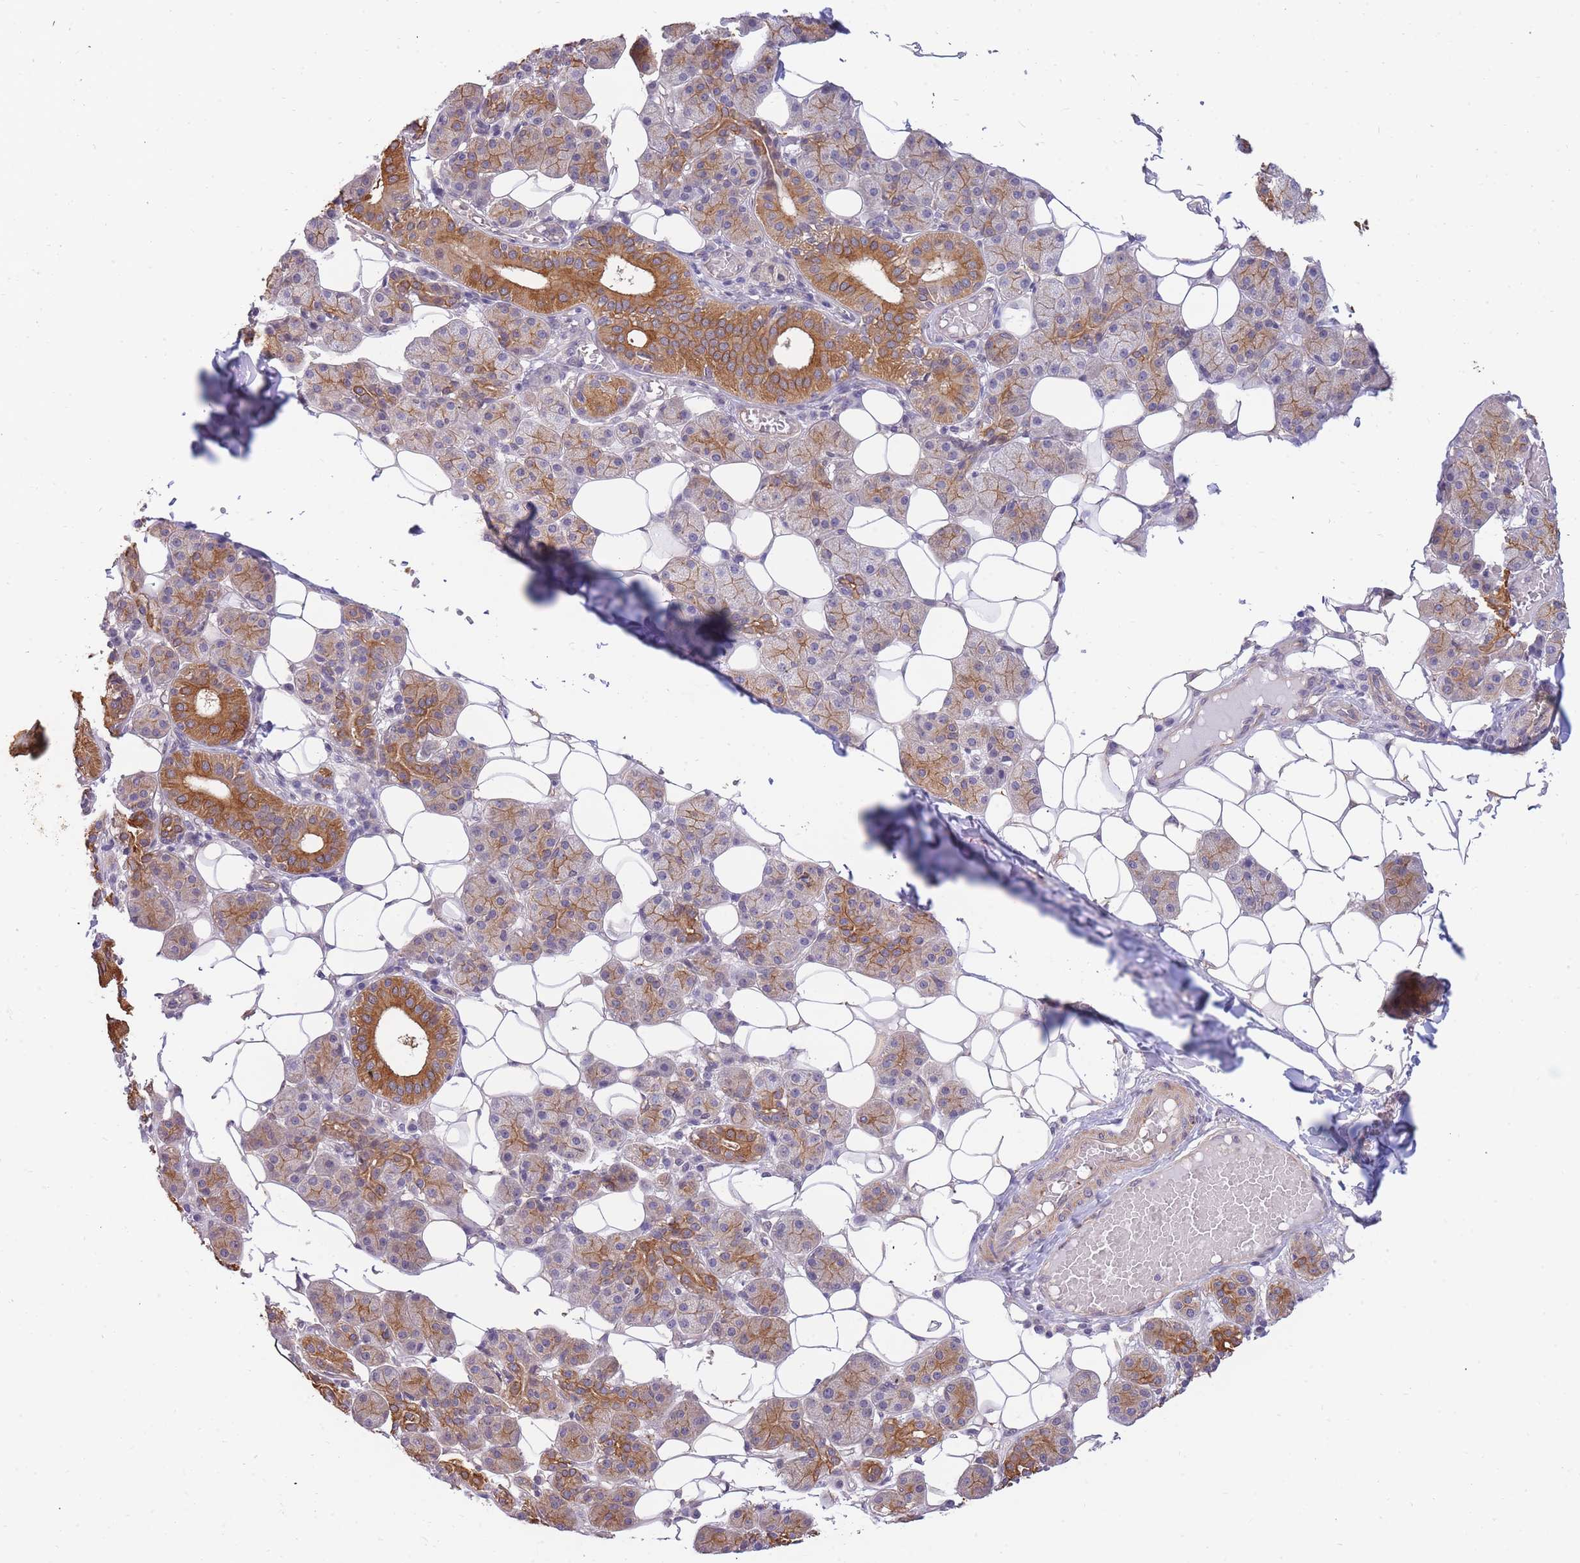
{"staining": {"intensity": "moderate", "quantity": "25%-75%", "location": "cytoplasmic/membranous"}, "tissue": "salivary gland", "cell_type": "Glandular cells", "image_type": "normal", "snomed": [{"axis": "morphology", "description": "Normal tissue, NOS"}, {"axis": "topography", "description": "Salivary gland"}], "caption": "The photomicrograph exhibits a brown stain indicating the presence of a protein in the cytoplasmic/membranous of glandular cells in salivary gland.", "gene": "SMC6", "patient": {"sex": "female", "age": 33}}